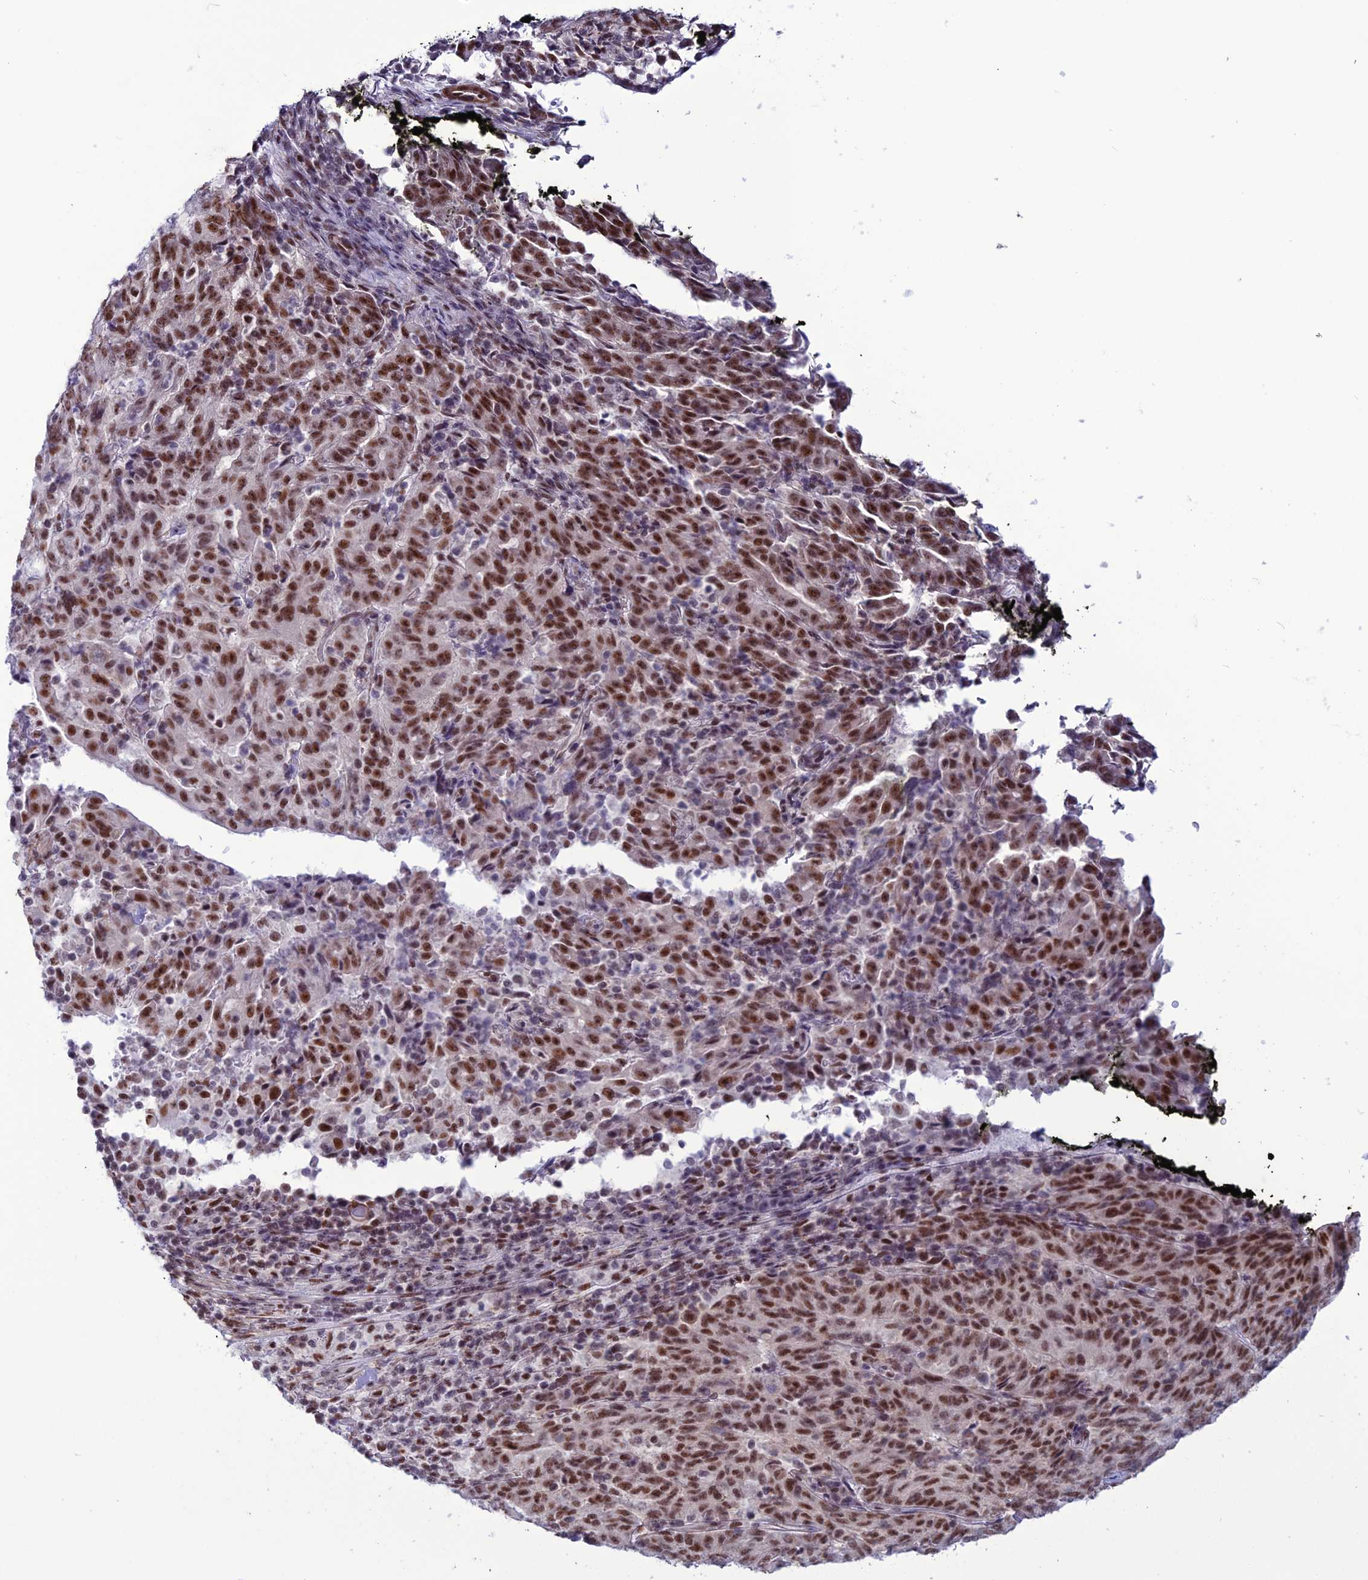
{"staining": {"intensity": "moderate", "quantity": ">75%", "location": "nuclear"}, "tissue": "pancreatic cancer", "cell_type": "Tumor cells", "image_type": "cancer", "snomed": [{"axis": "morphology", "description": "Adenocarcinoma, NOS"}, {"axis": "topography", "description": "Pancreas"}], "caption": "An immunohistochemistry histopathology image of tumor tissue is shown. Protein staining in brown shows moderate nuclear positivity in pancreatic cancer within tumor cells.", "gene": "U2AF1", "patient": {"sex": "male", "age": 63}}